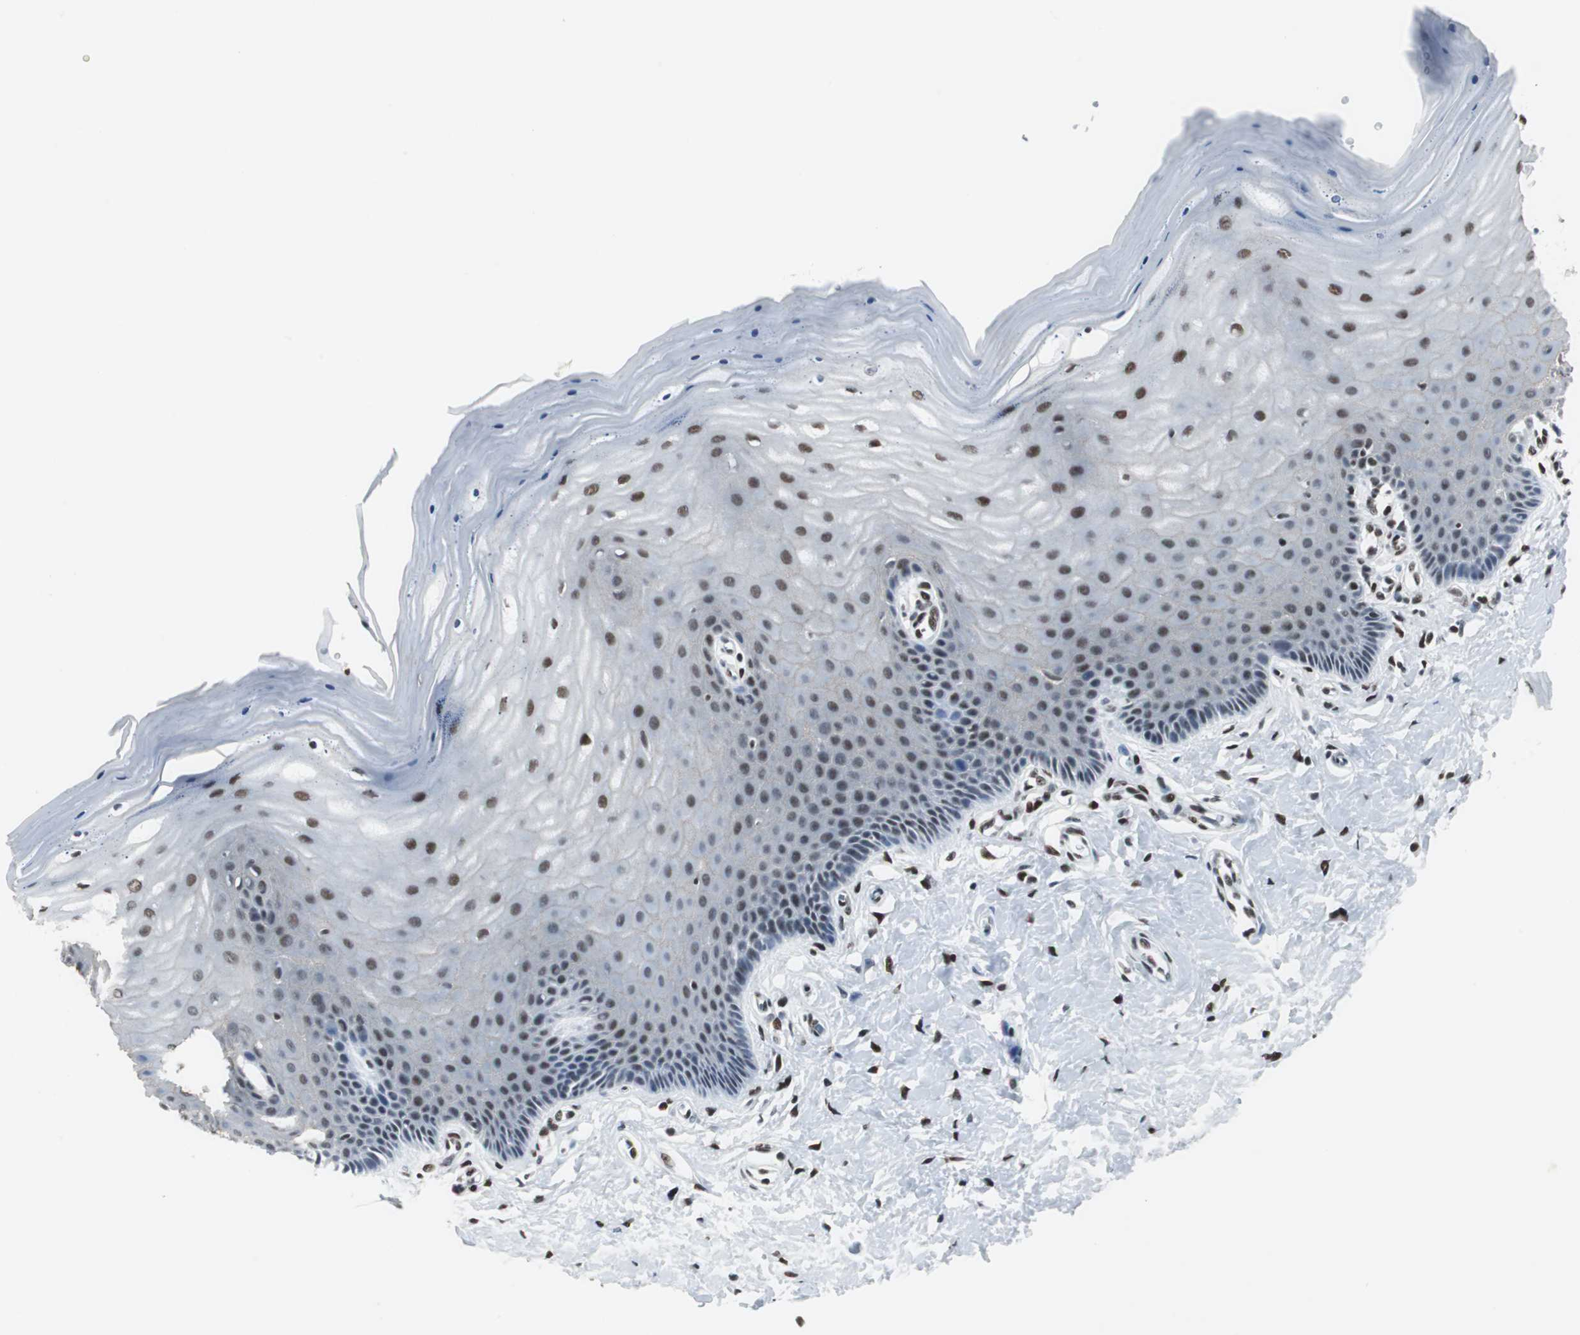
{"staining": {"intensity": "moderate", "quantity": ">75%", "location": "nuclear"}, "tissue": "cervix", "cell_type": "Glandular cells", "image_type": "normal", "snomed": [{"axis": "morphology", "description": "Normal tissue, NOS"}, {"axis": "topography", "description": "Cervix"}], "caption": "Moderate nuclear positivity is appreciated in approximately >75% of glandular cells in normal cervix.", "gene": "MEF2D", "patient": {"sex": "female", "age": 55}}